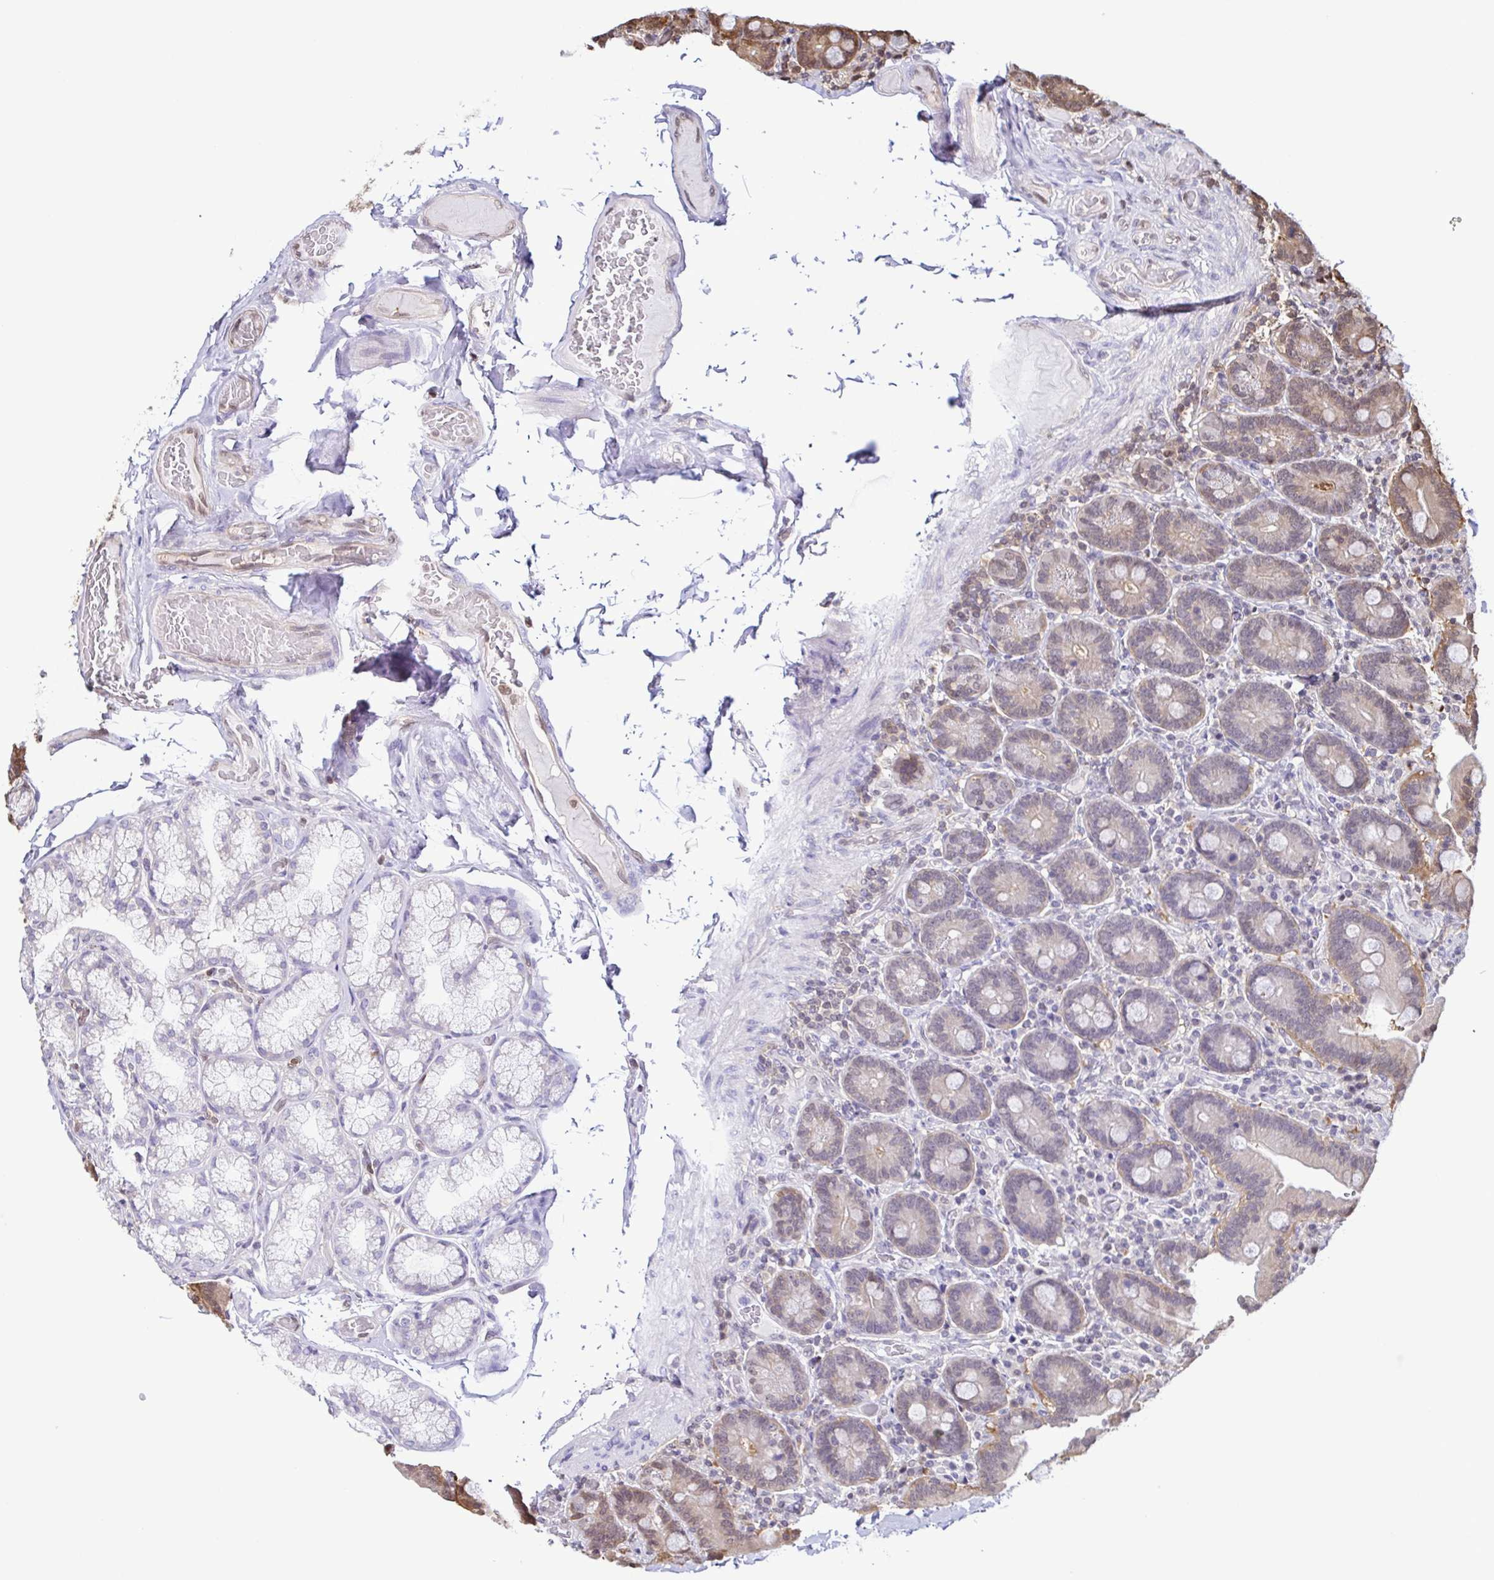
{"staining": {"intensity": "weak", "quantity": "<25%", "location": "cytoplasmic/membranous"}, "tissue": "duodenum", "cell_type": "Glandular cells", "image_type": "normal", "snomed": [{"axis": "morphology", "description": "Normal tissue, NOS"}, {"axis": "topography", "description": "Duodenum"}], "caption": "Immunohistochemistry micrograph of unremarkable duodenum stained for a protein (brown), which demonstrates no staining in glandular cells.", "gene": "PSMB9", "patient": {"sex": "female", "age": 62}}